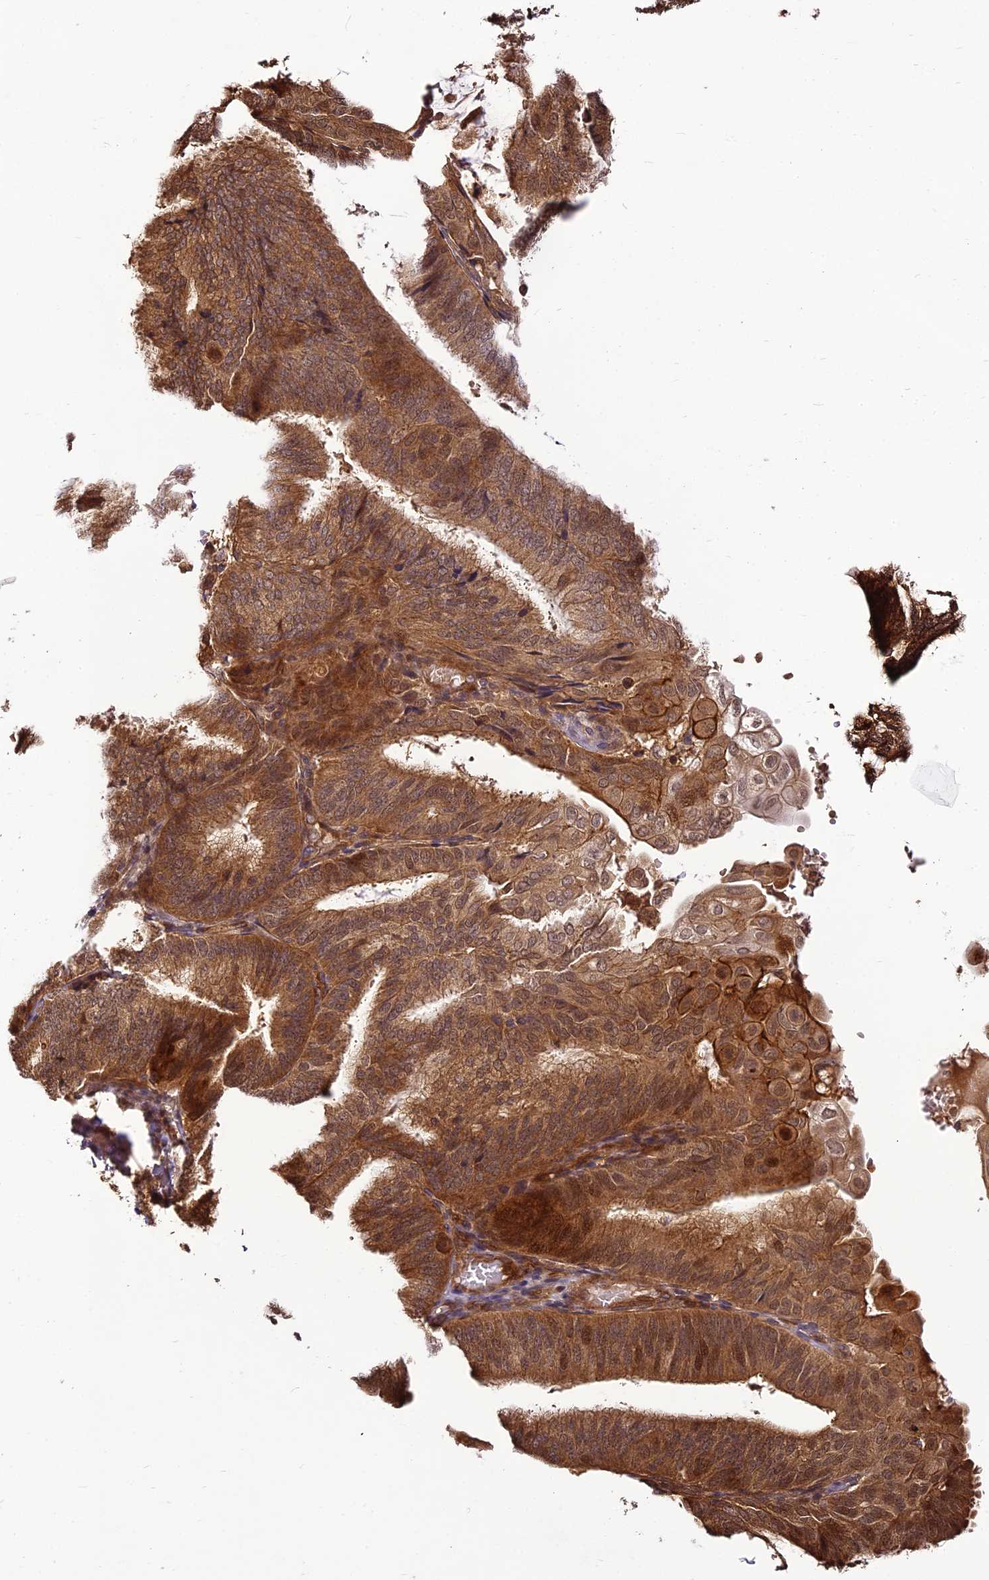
{"staining": {"intensity": "strong", "quantity": ">75%", "location": "cytoplasmic/membranous"}, "tissue": "endometrial cancer", "cell_type": "Tumor cells", "image_type": "cancer", "snomed": [{"axis": "morphology", "description": "Adenocarcinoma, NOS"}, {"axis": "topography", "description": "Endometrium"}], "caption": "Human adenocarcinoma (endometrial) stained for a protein (brown) reveals strong cytoplasmic/membranous positive staining in about >75% of tumor cells.", "gene": "BCDIN3D", "patient": {"sex": "female", "age": 49}}